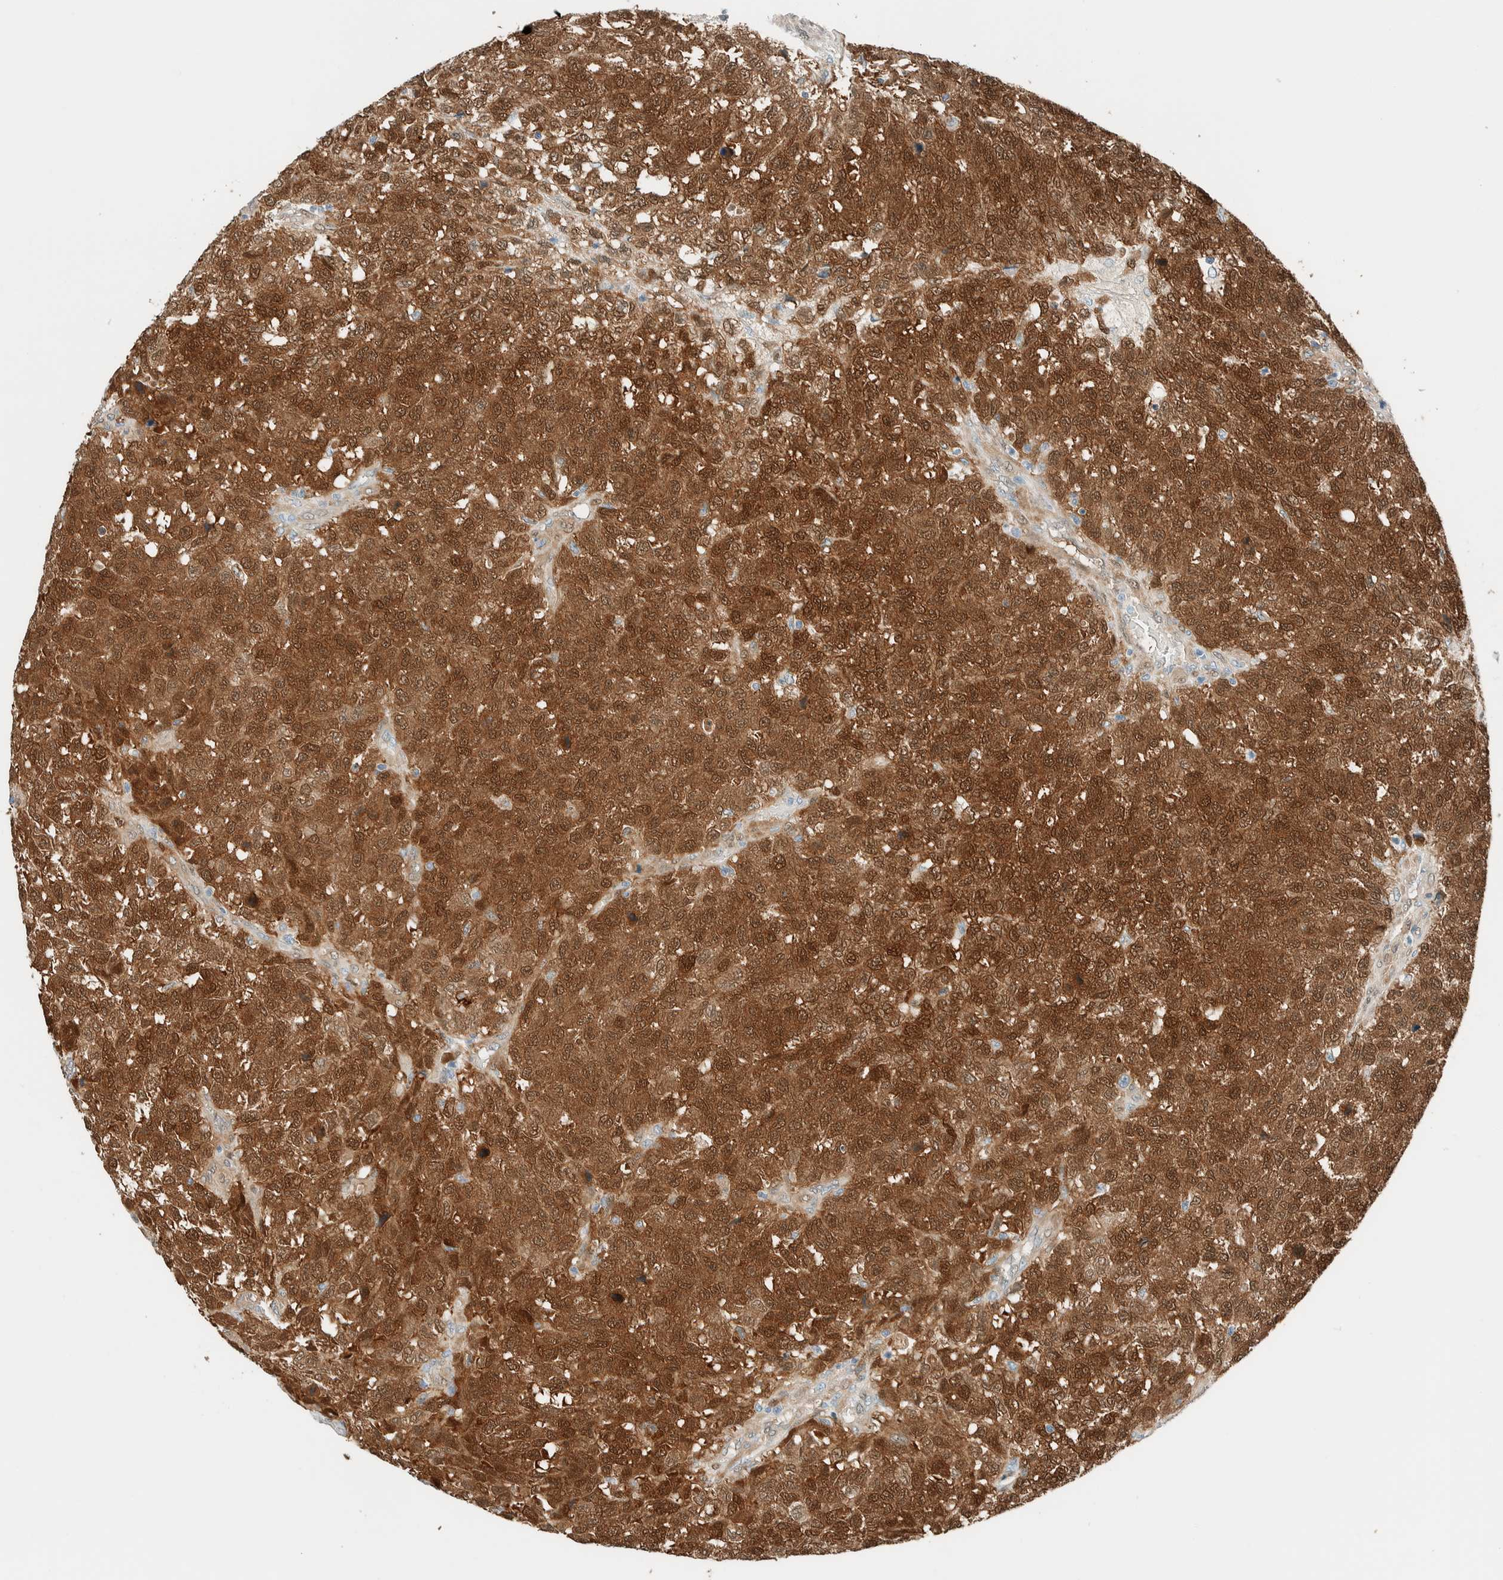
{"staining": {"intensity": "strong", "quantity": ">75%", "location": "cytoplasmic/membranous,nuclear"}, "tissue": "testis cancer", "cell_type": "Tumor cells", "image_type": "cancer", "snomed": [{"axis": "morphology", "description": "Seminoma, NOS"}, {"axis": "topography", "description": "Testis"}], "caption": "Protein expression by immunohistochemistry exhibits strong cytoplasmic/membranous and nuclear positivity in about >75% of tumor cells in seminoma (testis).", "gene": "NXN", "patient": {"sex": "male", "age": 59}}